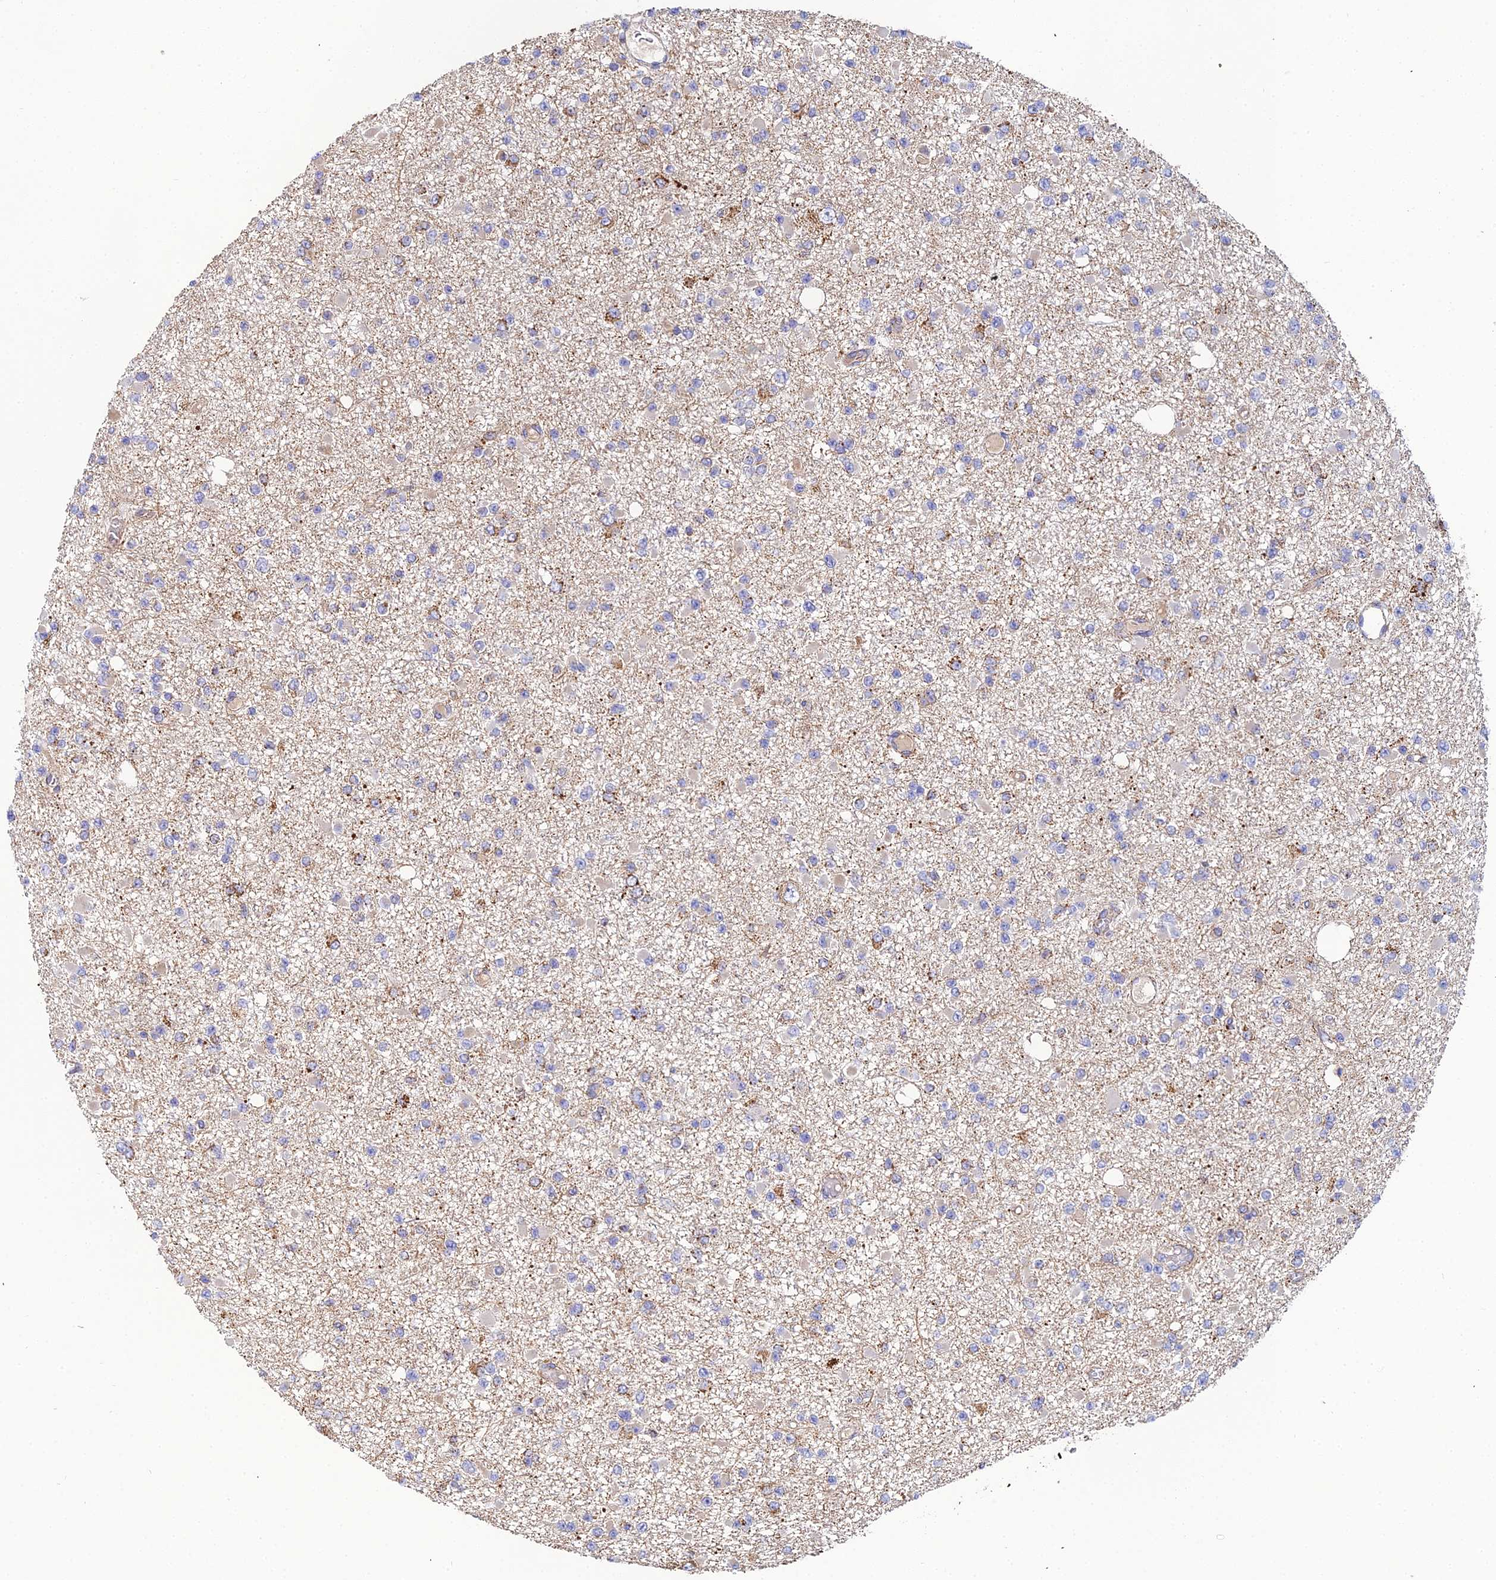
{"staining": {"intensity": "moderate", "quantity": "<25%", "location": "cytoplasmic/membranous"}, "tissue": "glioma", "cell_type": "Tumor cells", "image_type": "cancer", "snomed": [{"axis": "morphology", "description": "Glioma, malignant, Low grade"}, {"axis": "topography", "description": "Brain"}], "caption": "A photomicrograph showing moderate cytoplasmic/membranous staining in about <25% of tumor cells in low-grade glioma (malignant), as visualized by brown immunohistochemical staining.", "gene": "NIPSNAP3A", "patient": {"sex": "female", "age": 22}}